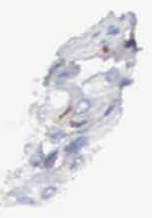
{"staining": {"intensity": "negative", "quantity": "none", "location": "none"}, "tissue": "colorectal cancer", "cell_type": "Tumor cells", "image_type": "cancer", "snomed": [{"axis": "morphology", "description": "Adenocarcinoma, NOS"}, {"axis": "topography", "description": "Rectum"}], "caption": "Tumor cells are negative for protein expression in human colorectal cancer. (Stains: DAB IHC with hematoxylin counter stain, Microscopy: brightfield microscopy at high magnification).", "gene": "SH3BP1", "patient": {"sex": "female", "age": 81}}